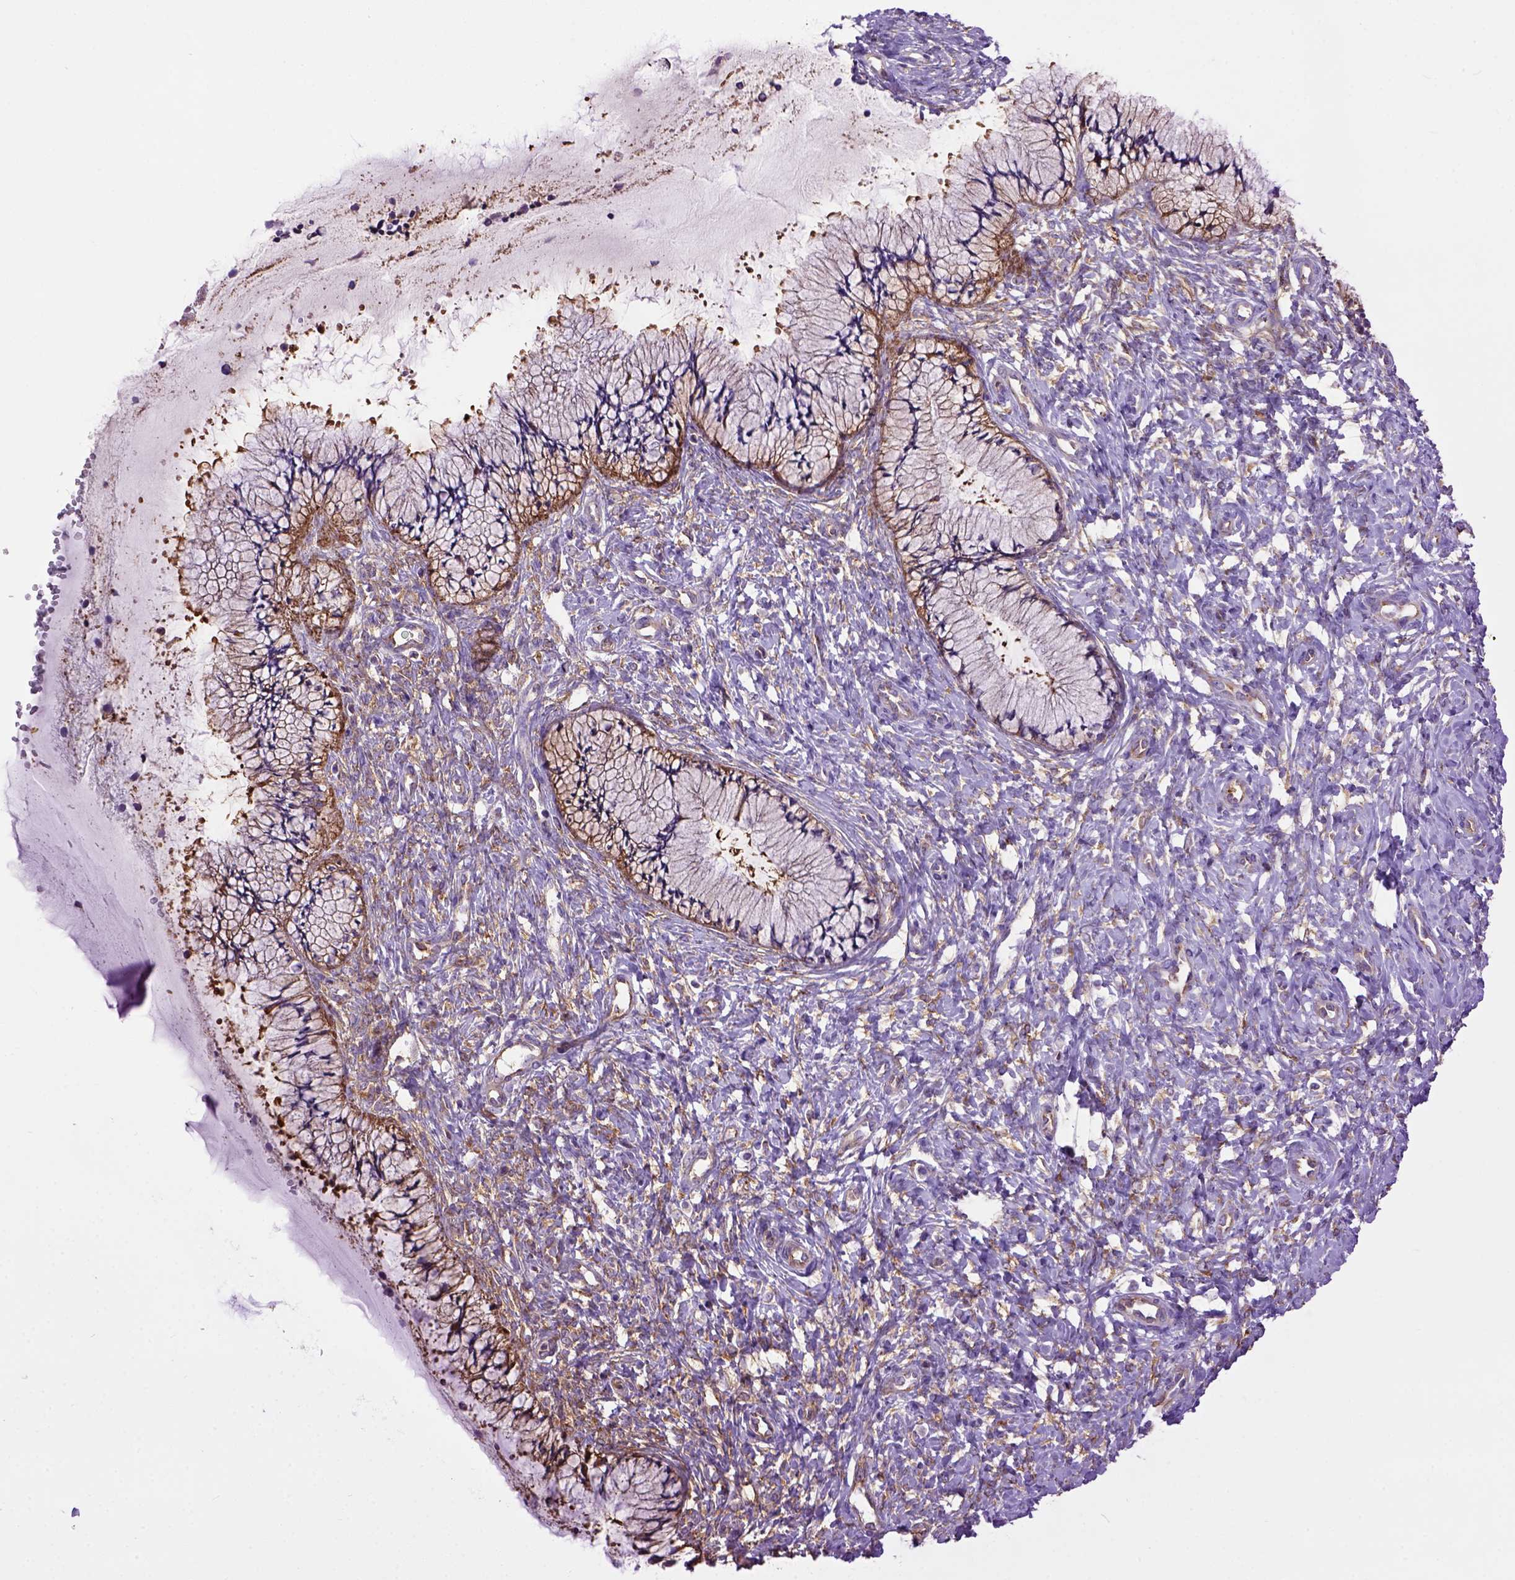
{"staining": {"intensity": "moderate", "quantity": "25%-75%", "location": "cytoplasmic/membranous"}, "tissue": "cervix", "cell_type": "Glandular cells", "image_type": "normal", "snomed": [{"axis": "morphology", "description": "Normal tissue, NOS"}, {"axis": "topography", "description": "Cervix"}], "caption": "About 25%-75% of glandular cells in unremarkable human cervix show moderate cytoplasmic/membranous protein staining as visualized by brown immunohistochemical staining.", "gene": "MVP", "patient": {"sex": "female", "age": 37}}